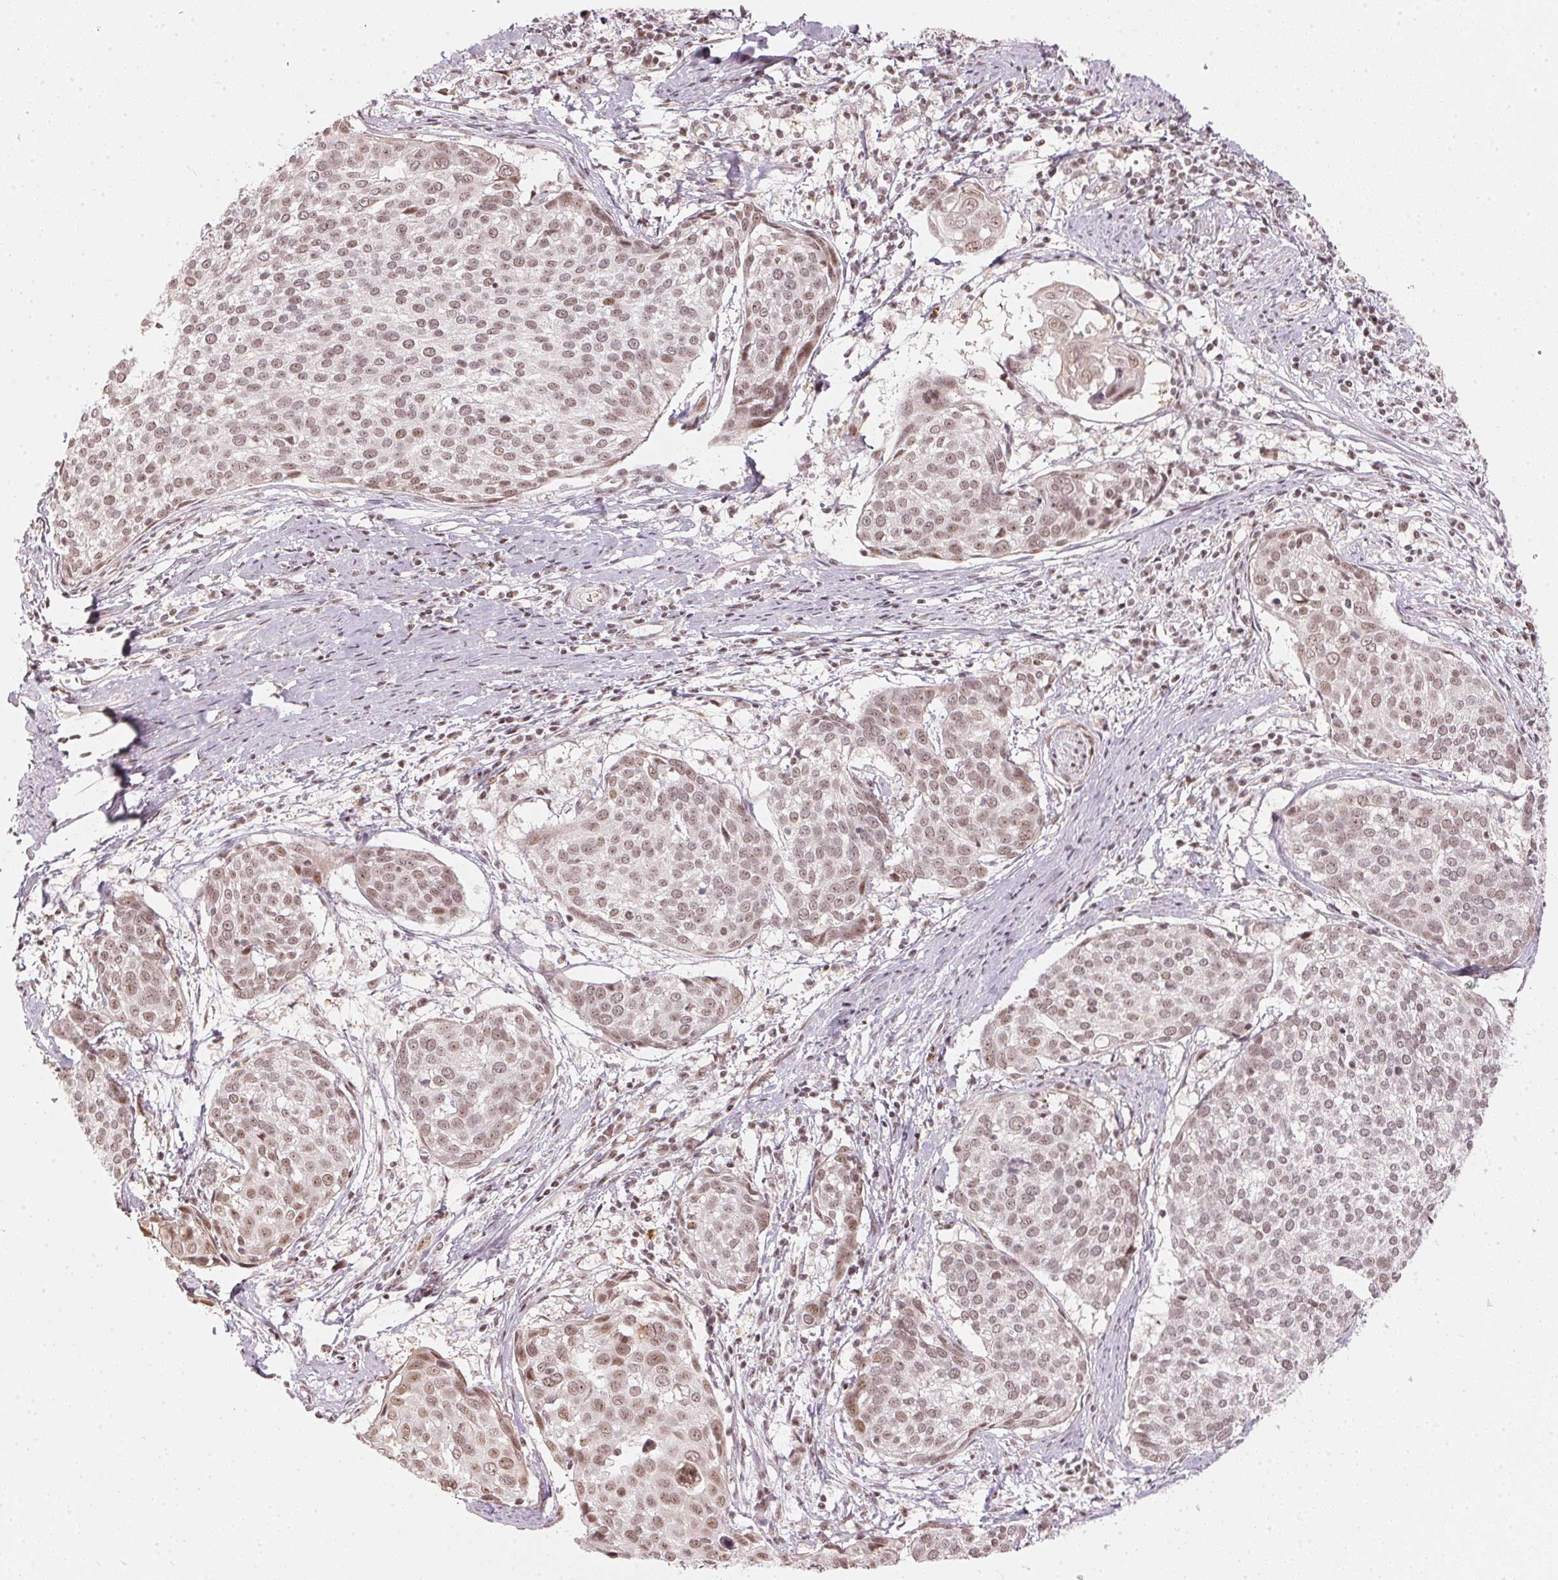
{"staining": {"intensity": "weak", "quantity": ">75%", "location": "nuclear"}, "tissue": "cervical cancer", "cell_type": "Tumor cells", "image_type": "cancer", "snomed": [{"axis": "morphology", "description": "Squamous cell carcinoma, NOS"}, {"axis": "topography", "description": "Cervix"}], "caption": "This micrograph demonstrates IHC staining of squamous cell carcinoma (cervical), with low weak nuclear staining in about >75% of tumor cells.", "gene": "KAT6A", "patient": {"sex": "female", "age": 39}}